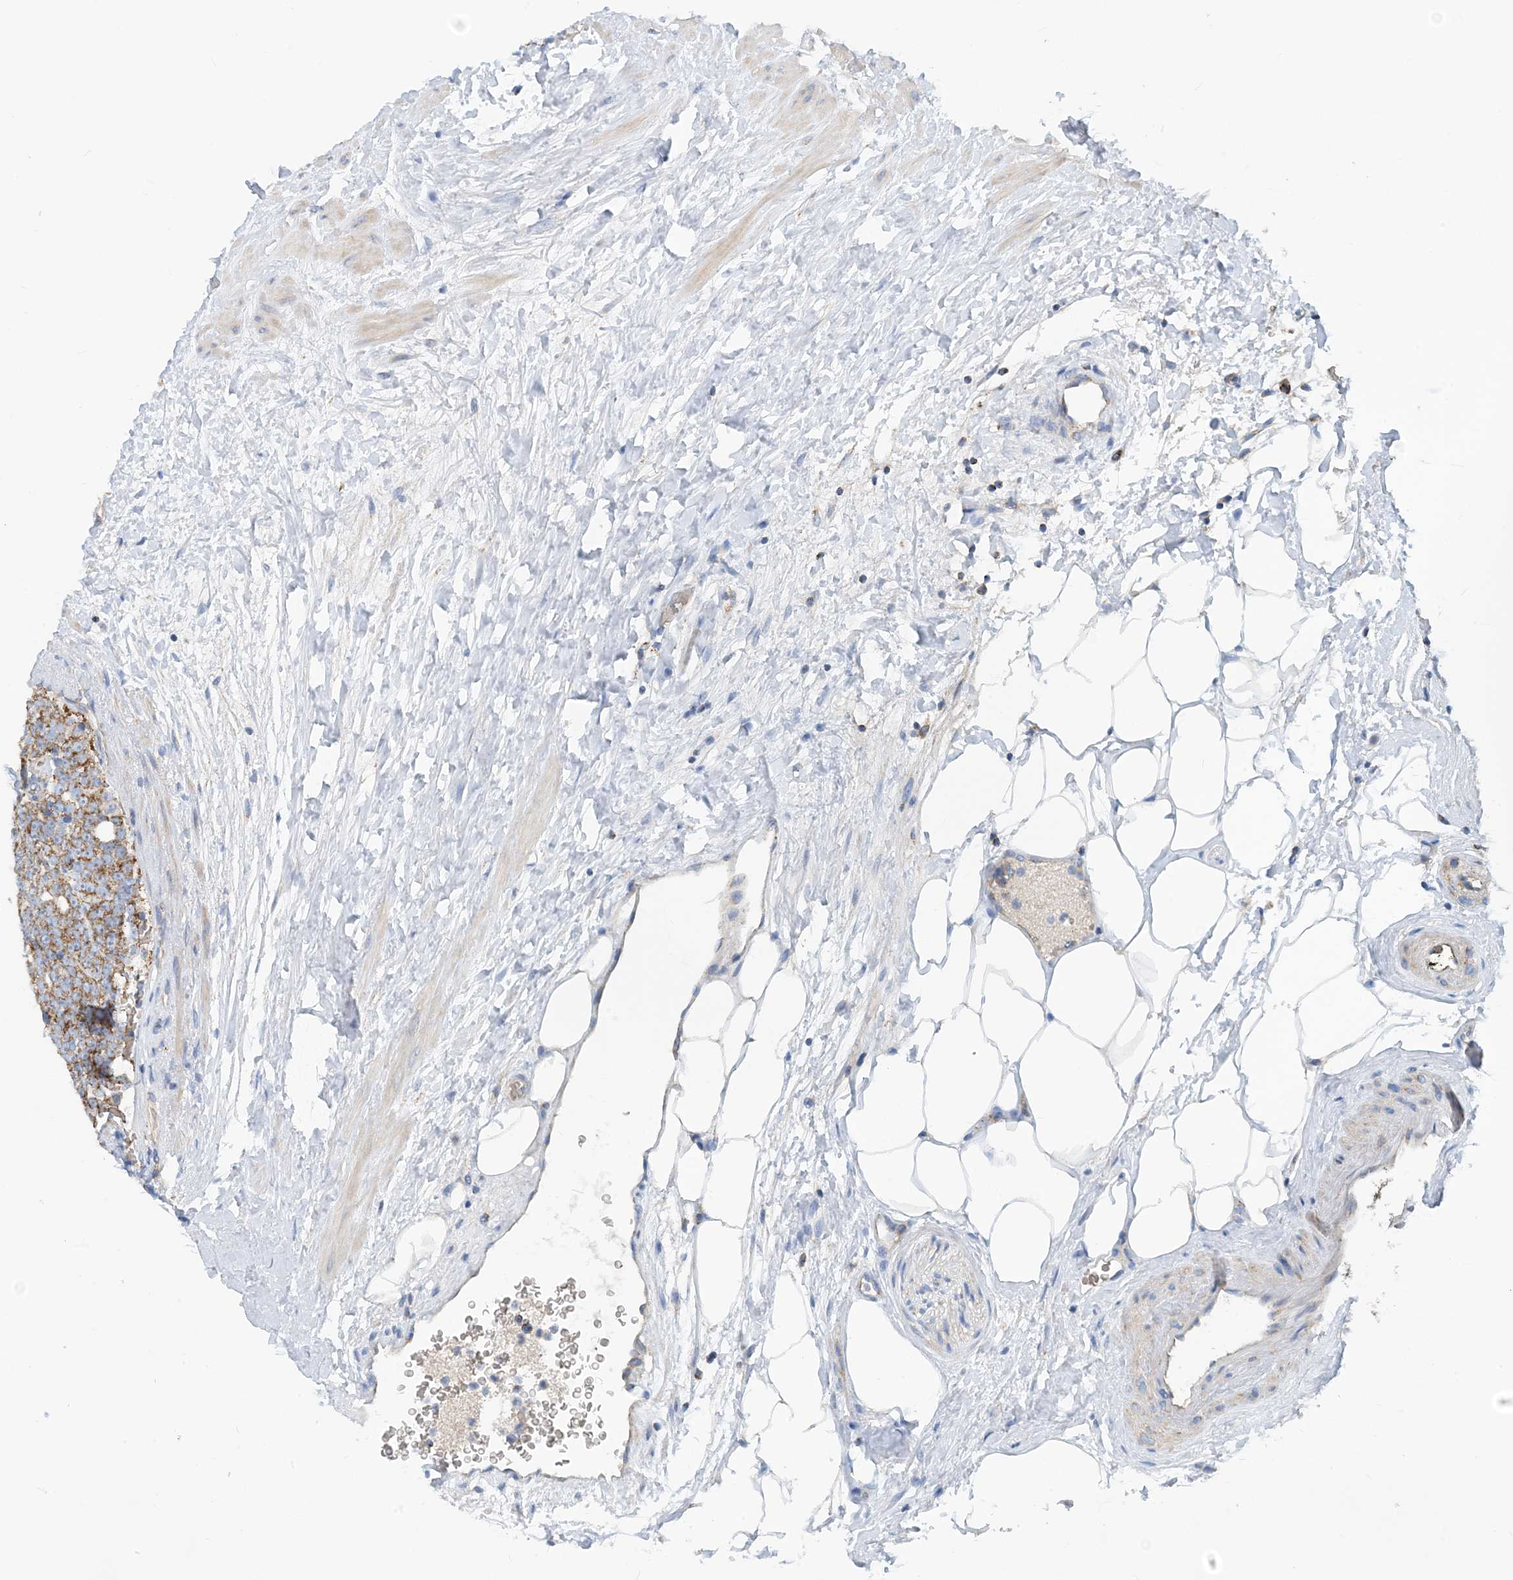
{"staining": {"intensity": "moderate", "quantity": ">75%", "location": "cytoplasmic/membranous"}, "tissue": "prostate cancer", "cell_type": "Tumor cells", "image_type": "cancer", "snomed": [{"axis": "morphology", "description": "Adenocarcinoma, High grade"}, {"axis": "topography", "description": "Prostate"}], "caption": "Protein expression analysis of human prostate cancer reveals moderate cytoplasmic/membranous staining in about >75% of tumor cells.", "gene": "PHOSPHO2", "patient": {"sex": "male", "age": 56}}